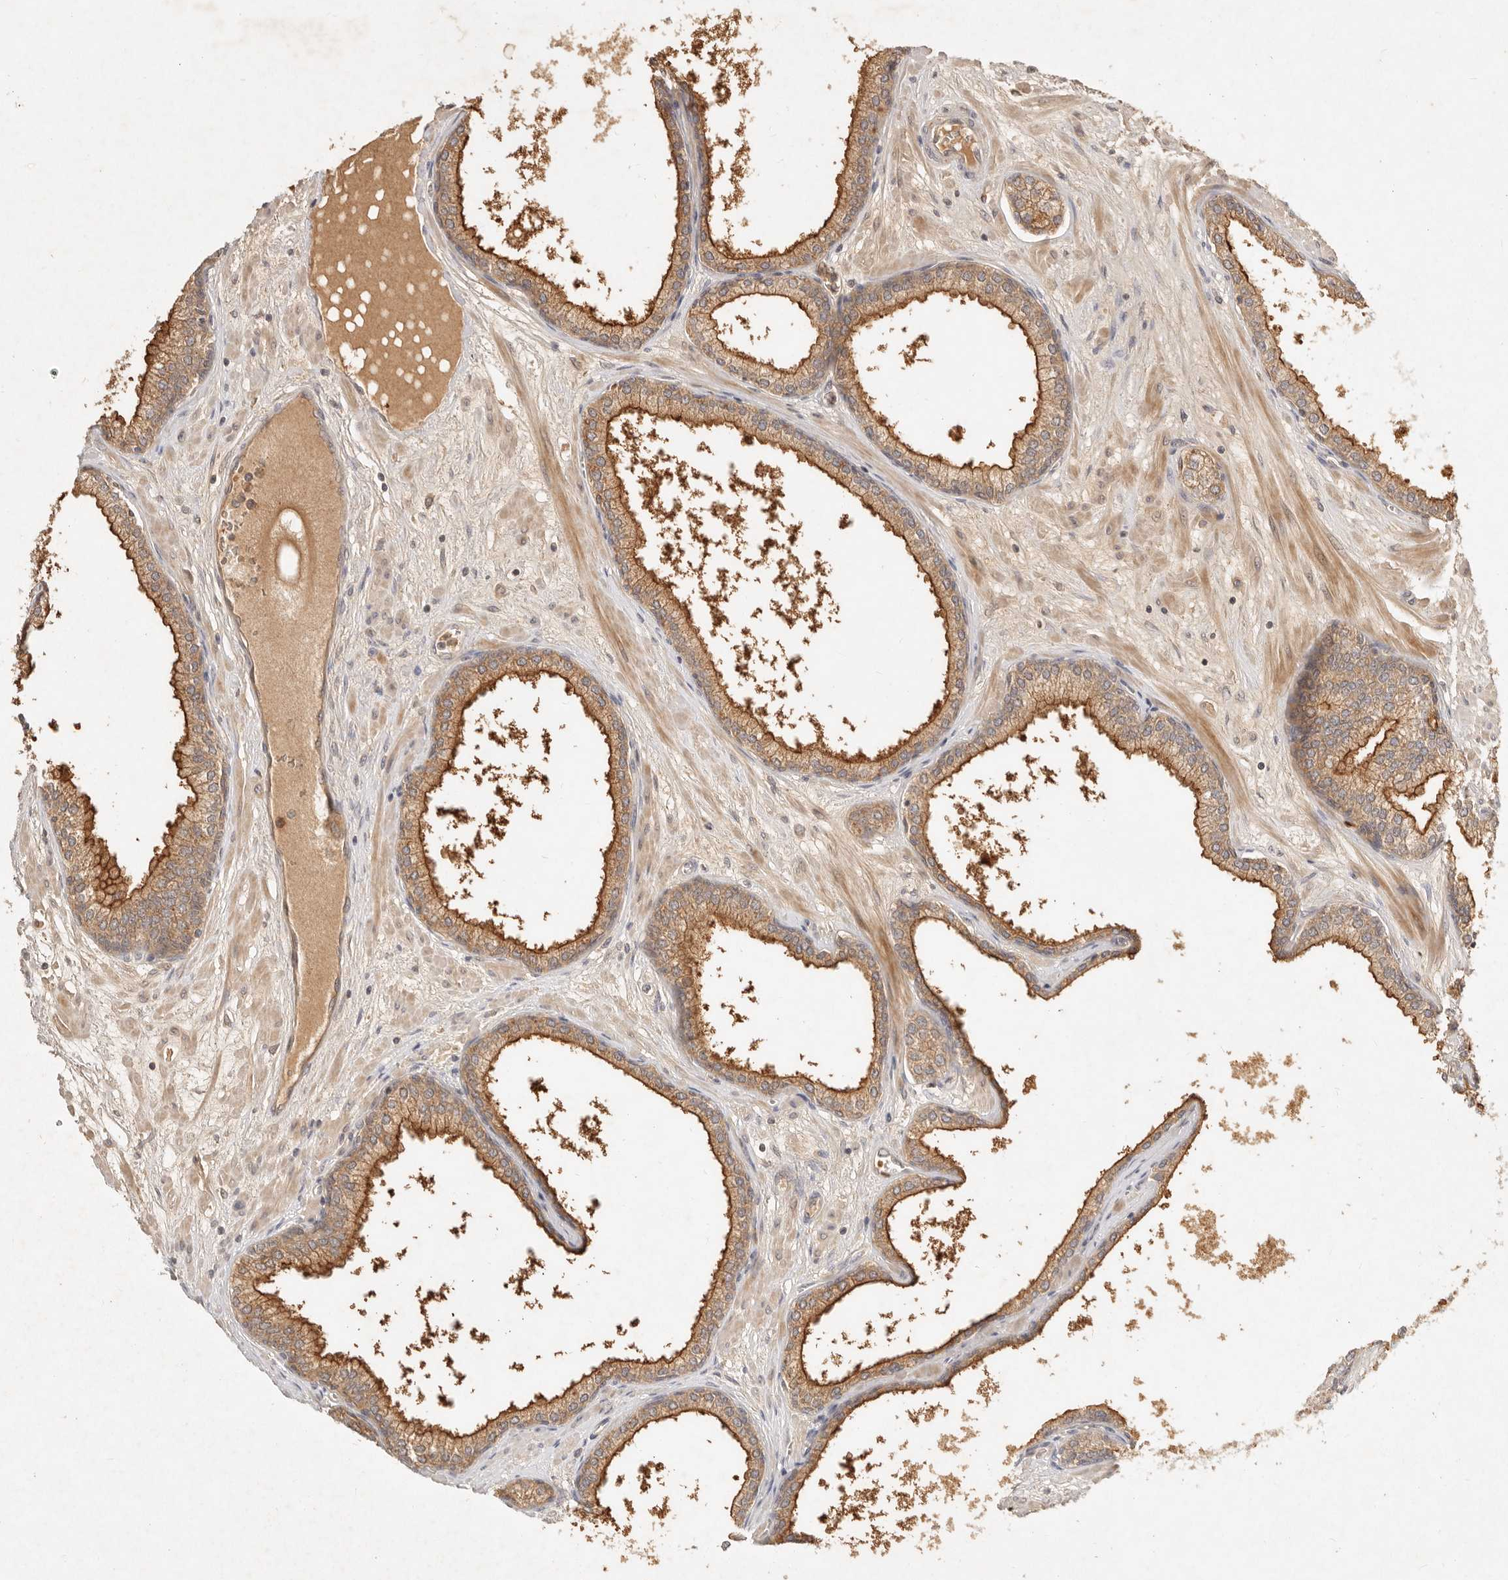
{"staining": {"intensity": "moderate", "quantity": ">75%", "location": "cytoplasmic/membranous"}, "tissue": "prostate", "cell_type": "Glandular cells", "image_type": "normal", "snomed": [{"axis": "morphology", "description": "Normal tissue, NOS"}, {"axis": "morphology", "description": "Urothelial carcinoma, Low grade"}, {"axis": "topography", "description": "Urinary bladder"}, {"axis": "topography", "description": "Prostate"}], "caption": "Protein expression analysis of unremarkable prostate demonstrates moderate cytoplasmic/membranous expression in about >75% of glandular cells. (DAB (3,3'-diaminobenzidine) = brown stain, brightfield microscopy at high magnification).", "gene": "FREM2", "patient": {"sex": "male", "age": 60}}